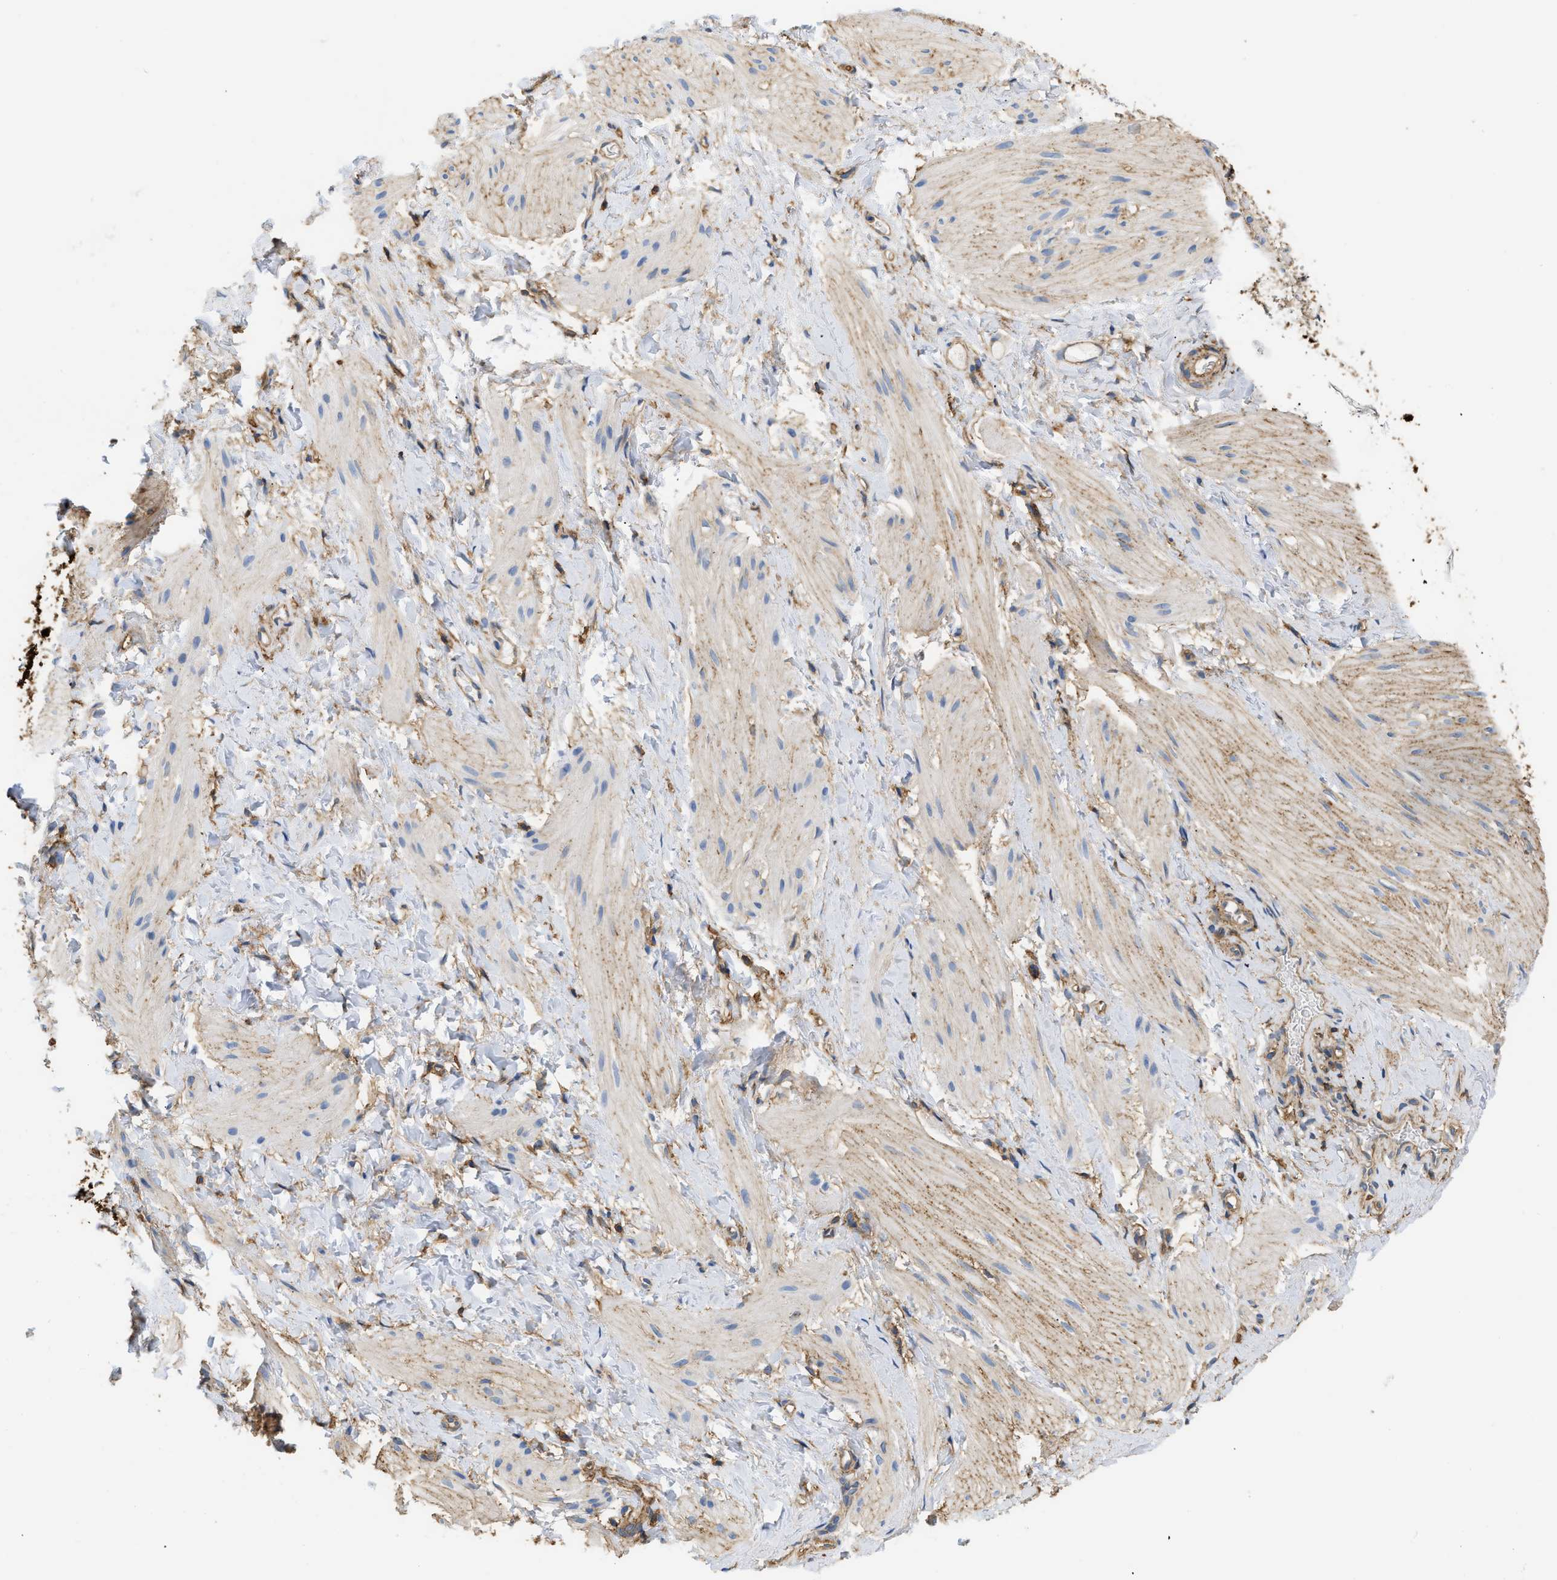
{"staining": {"intensity": "weak", "quantity": ">75%", "location": "cytoplasmic/membranous"}, "tissue": "smooth muscle", "cell_type": "Smooth muscle cells", "image_type": "normal", "snomed": [{"axis": "morphology", "description": "Normal tissue, NOS"}, {"axis": "topography", "description": "Smooth muscle"}], "caption": "Unremarkable smooth muscle demonstrates weak cytoplasmic/membranous expression in approximately >75% of smooth muscle cells, visualized by immunohistochemistry. (Brightfield microscopy of DAB IHC at high magnification).", "gene": "GNB4", "patient": {"sex": "male", "age": 16}}